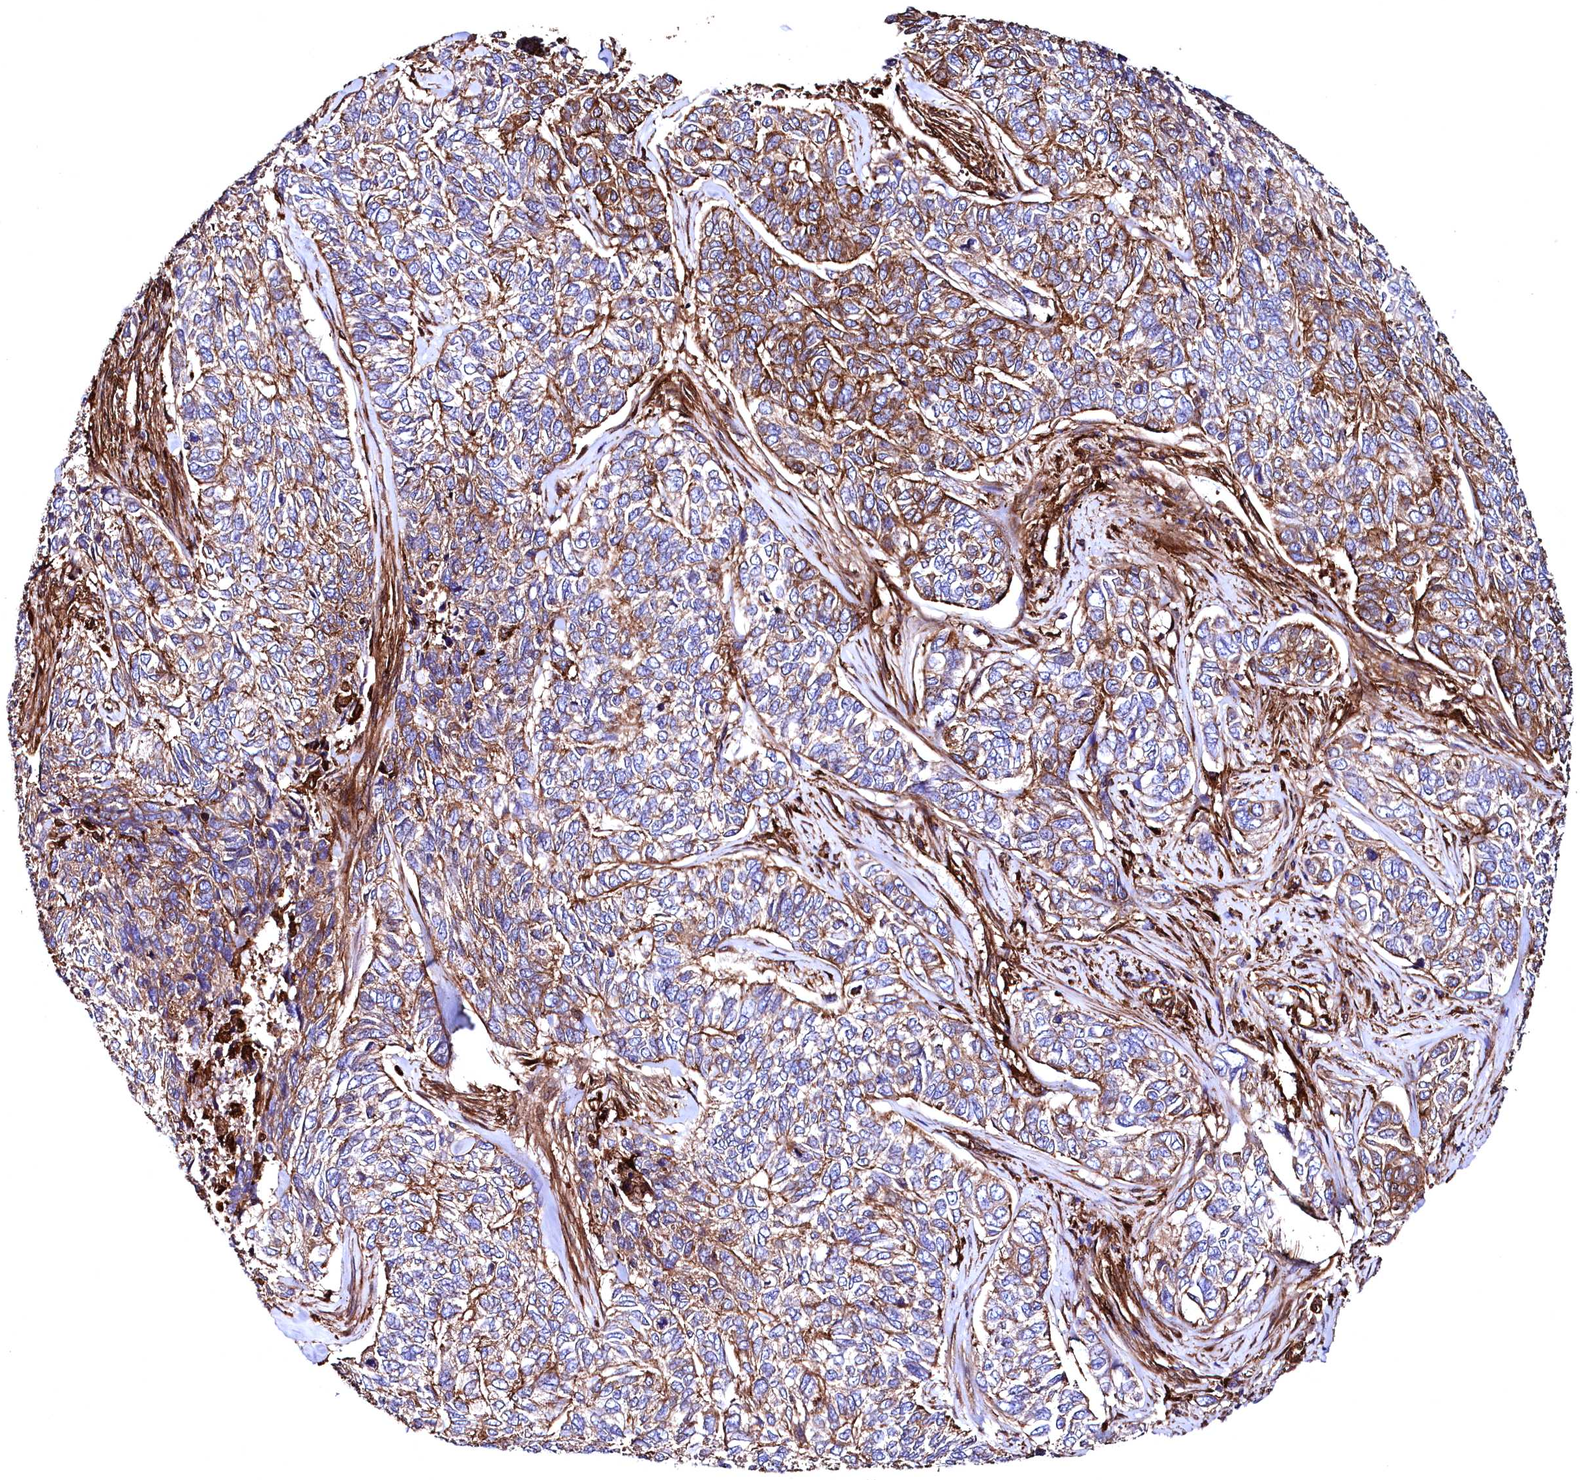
{"staining": {"intensity": "moderate", "quantity": "<25%", "location": "cytoplasmic/membranous"}, "tissue": "skin cancer", "cell_type": "Tumor cells", "image_type": "cancer", "snomed": [{"axis": "morphology", "description": "Basal cell carcinoma"}, {"axis": "topography", "description": "Skin"}], "caption": "Moderate cytoplasmic/membranous expression is identified in approximately <25% of tumor cells in skin basal cell carcinoma.", "gene": "STAMBPL1", "patient": {"sex": "female", "age": 65}}